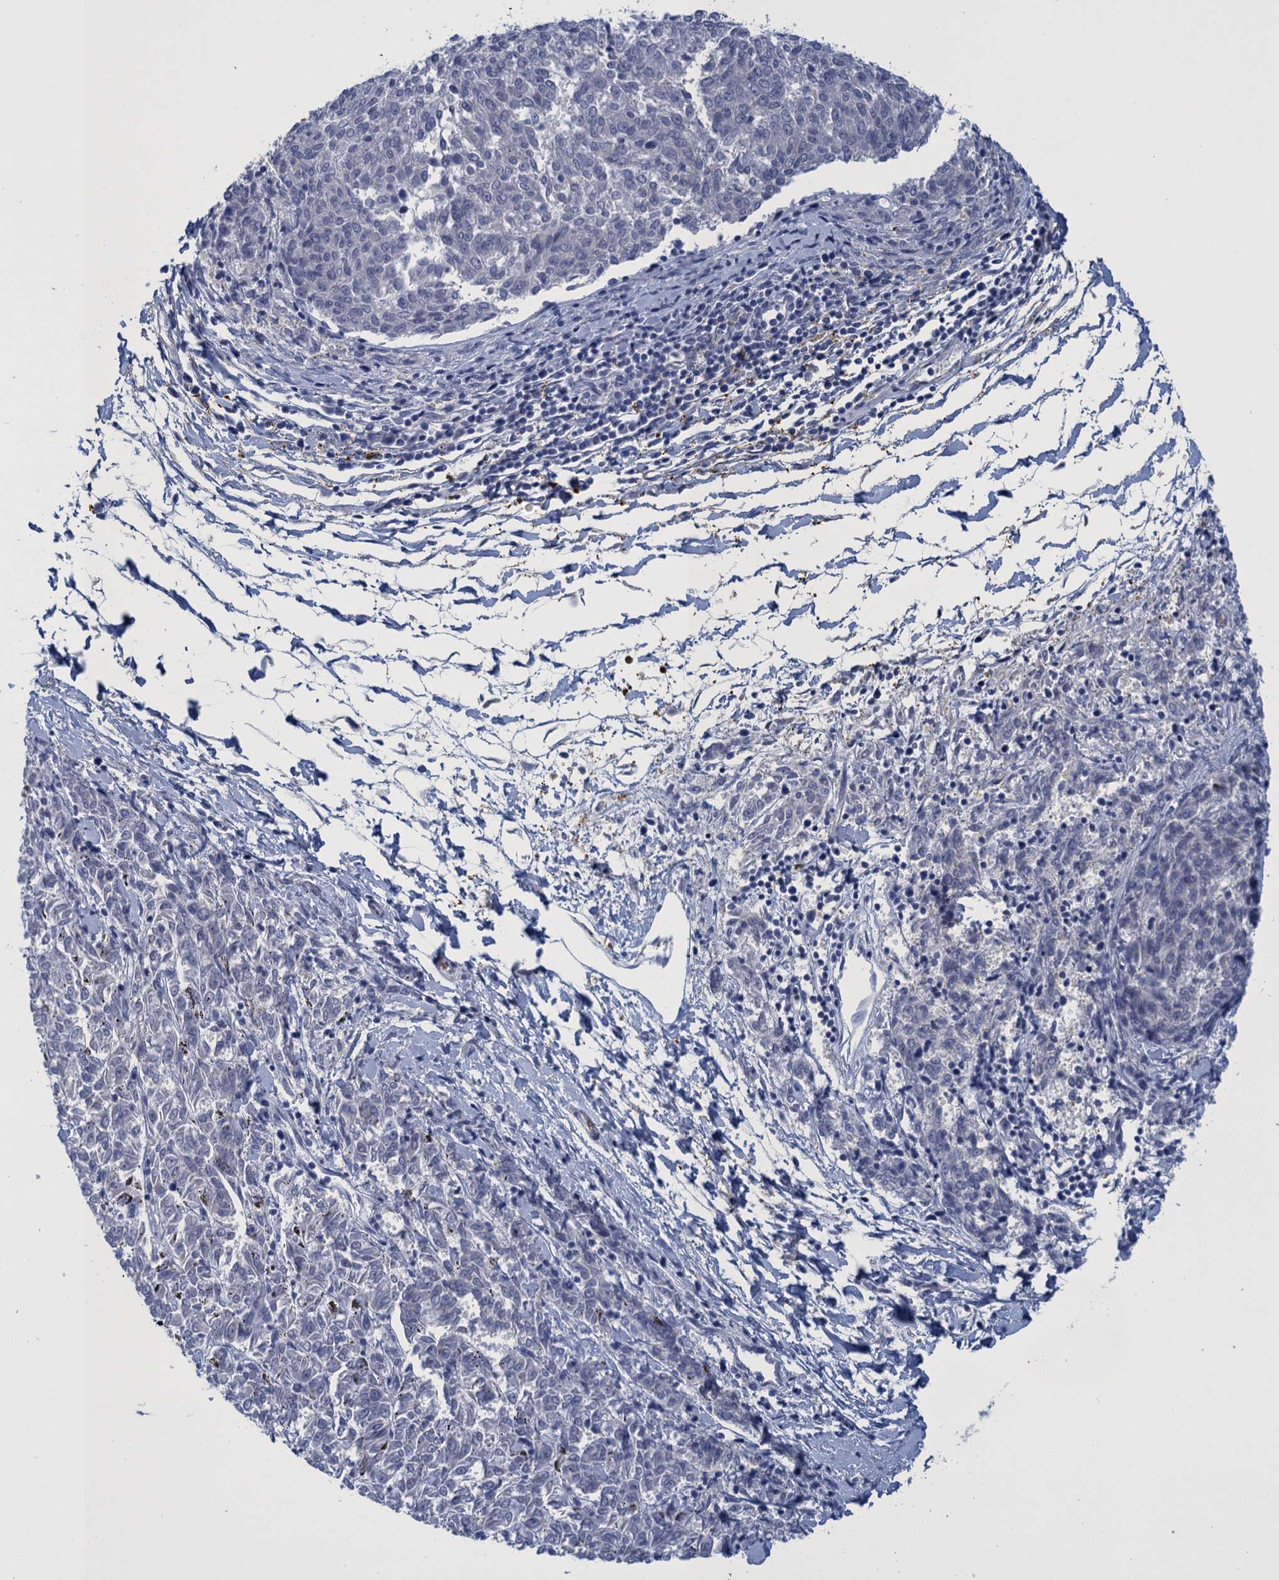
{"staining": {"intensity": "negative", "quantity": "none", "location": "none"}, "tissue": "melanoma", "cell_type": "Tumor cells", "image_type": "cancer", "snomed": [{"axis": "morphology", "description": "Malignant melanoma, NOS"}, {"axis": "topography", "description": "Skin"}], "caption": "Immunohistochemistry (IHC) image of neoplastic tissue: melanoma stained with DAB (3,3'-diaminobenzidine) displays no significant protein expression in tumor cells.", "gene": "SCEL", "patient": {"sex": "female", "age": 72}}